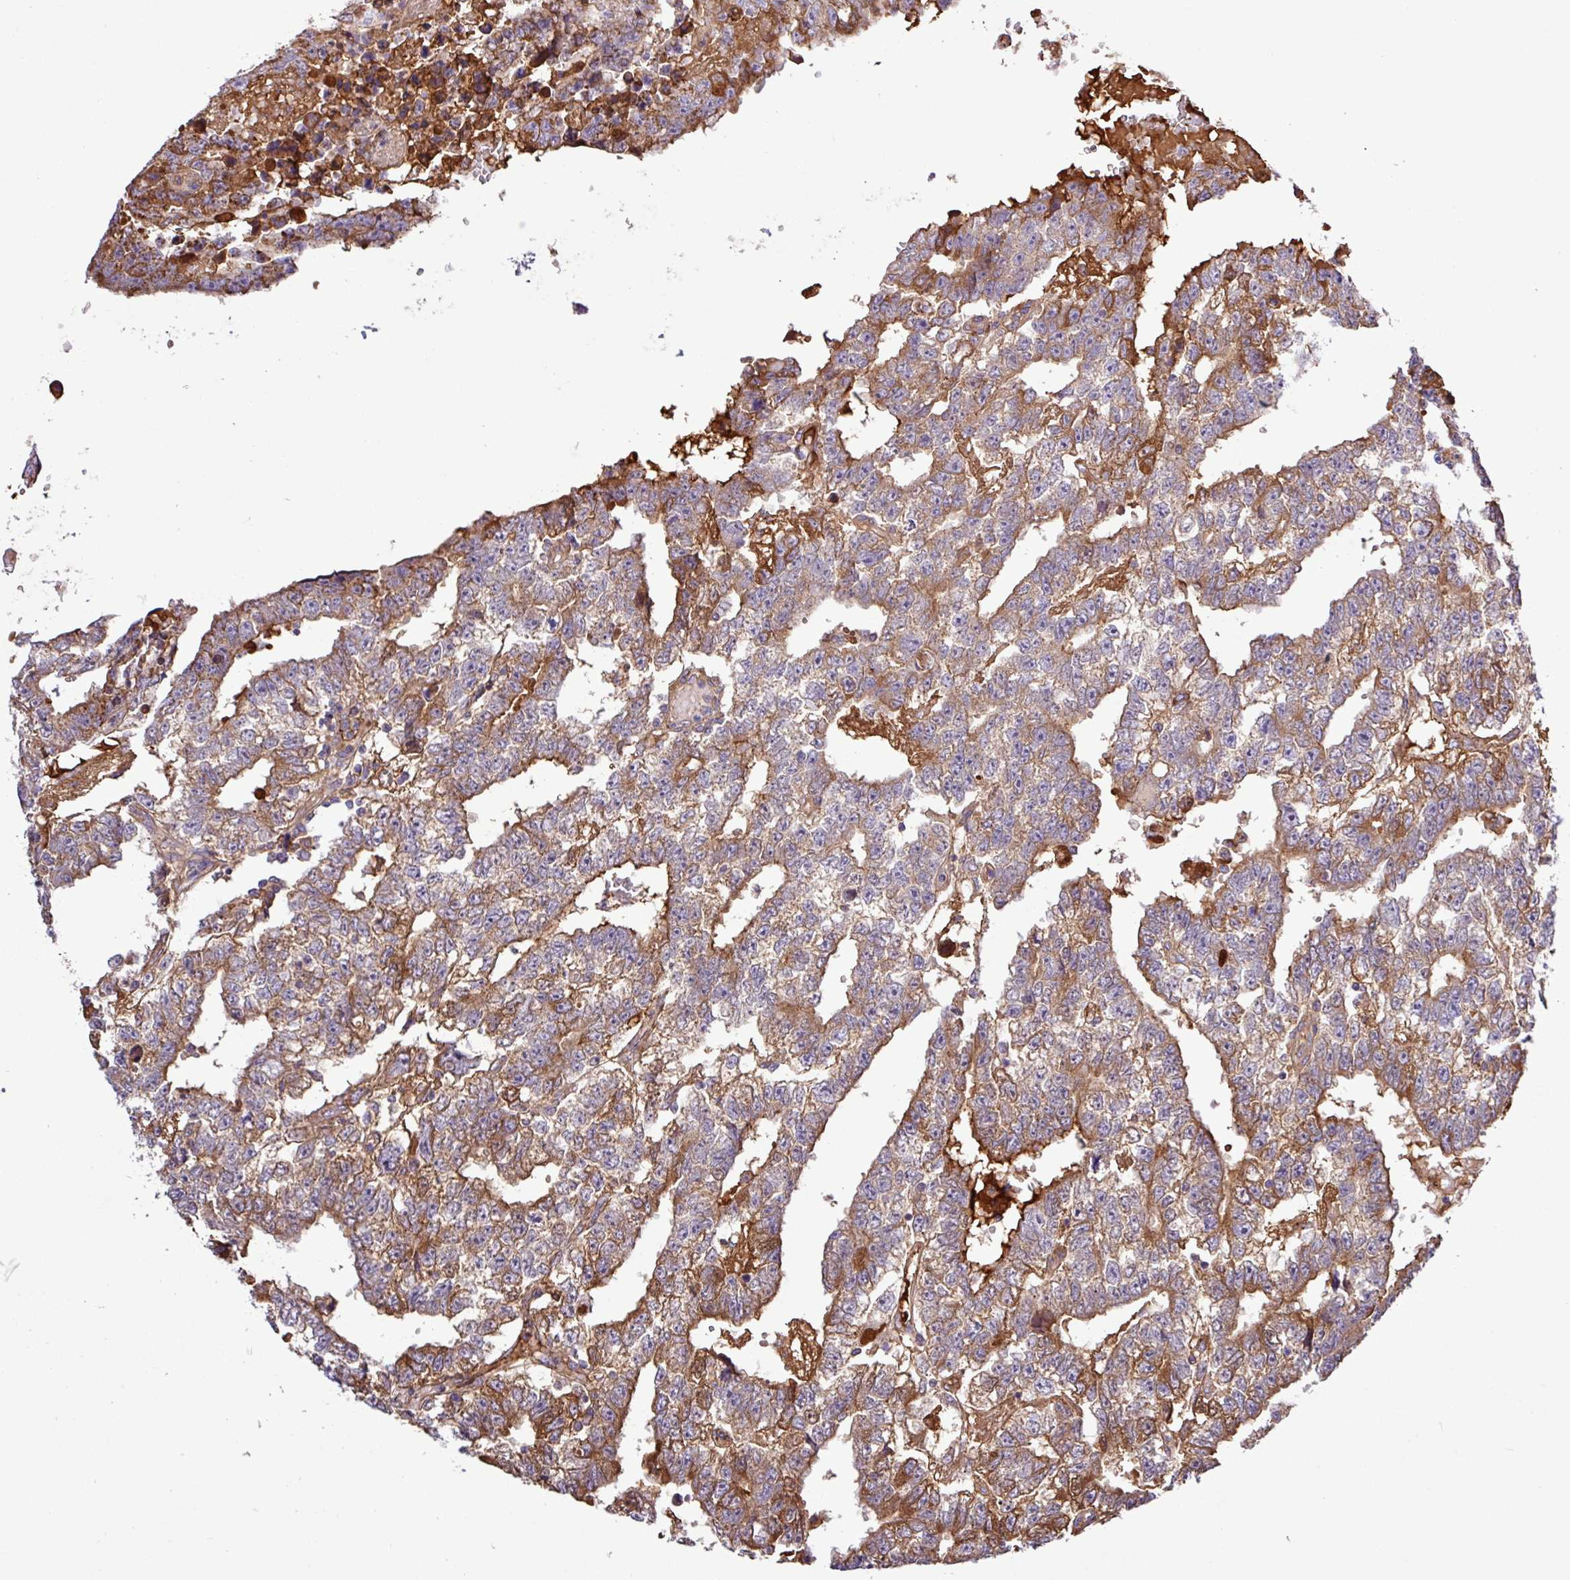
{"staining": {"intensity": "moderate", "quantity": "25%-75%", "location": "cytoplasmic/membranous"}, "tissue": "testis cancer", "cell_type": "Tumor cells", "image_type": "cancer", "snomed": [{"axis": "morphology", "description": "Carcinoma, Embryonal, NOS"}, {"axis": "topography", "description": "Testis"}], "caption": "IHC image of human testis embryonal carcinoma stained for a protein (brown), which reveals medium levels of moderate cytoplasmic/membranous expression in about 25%-75% of tumor cells.", "gene": "CWH43", "patient": {"sex": "male", "age": 25}}